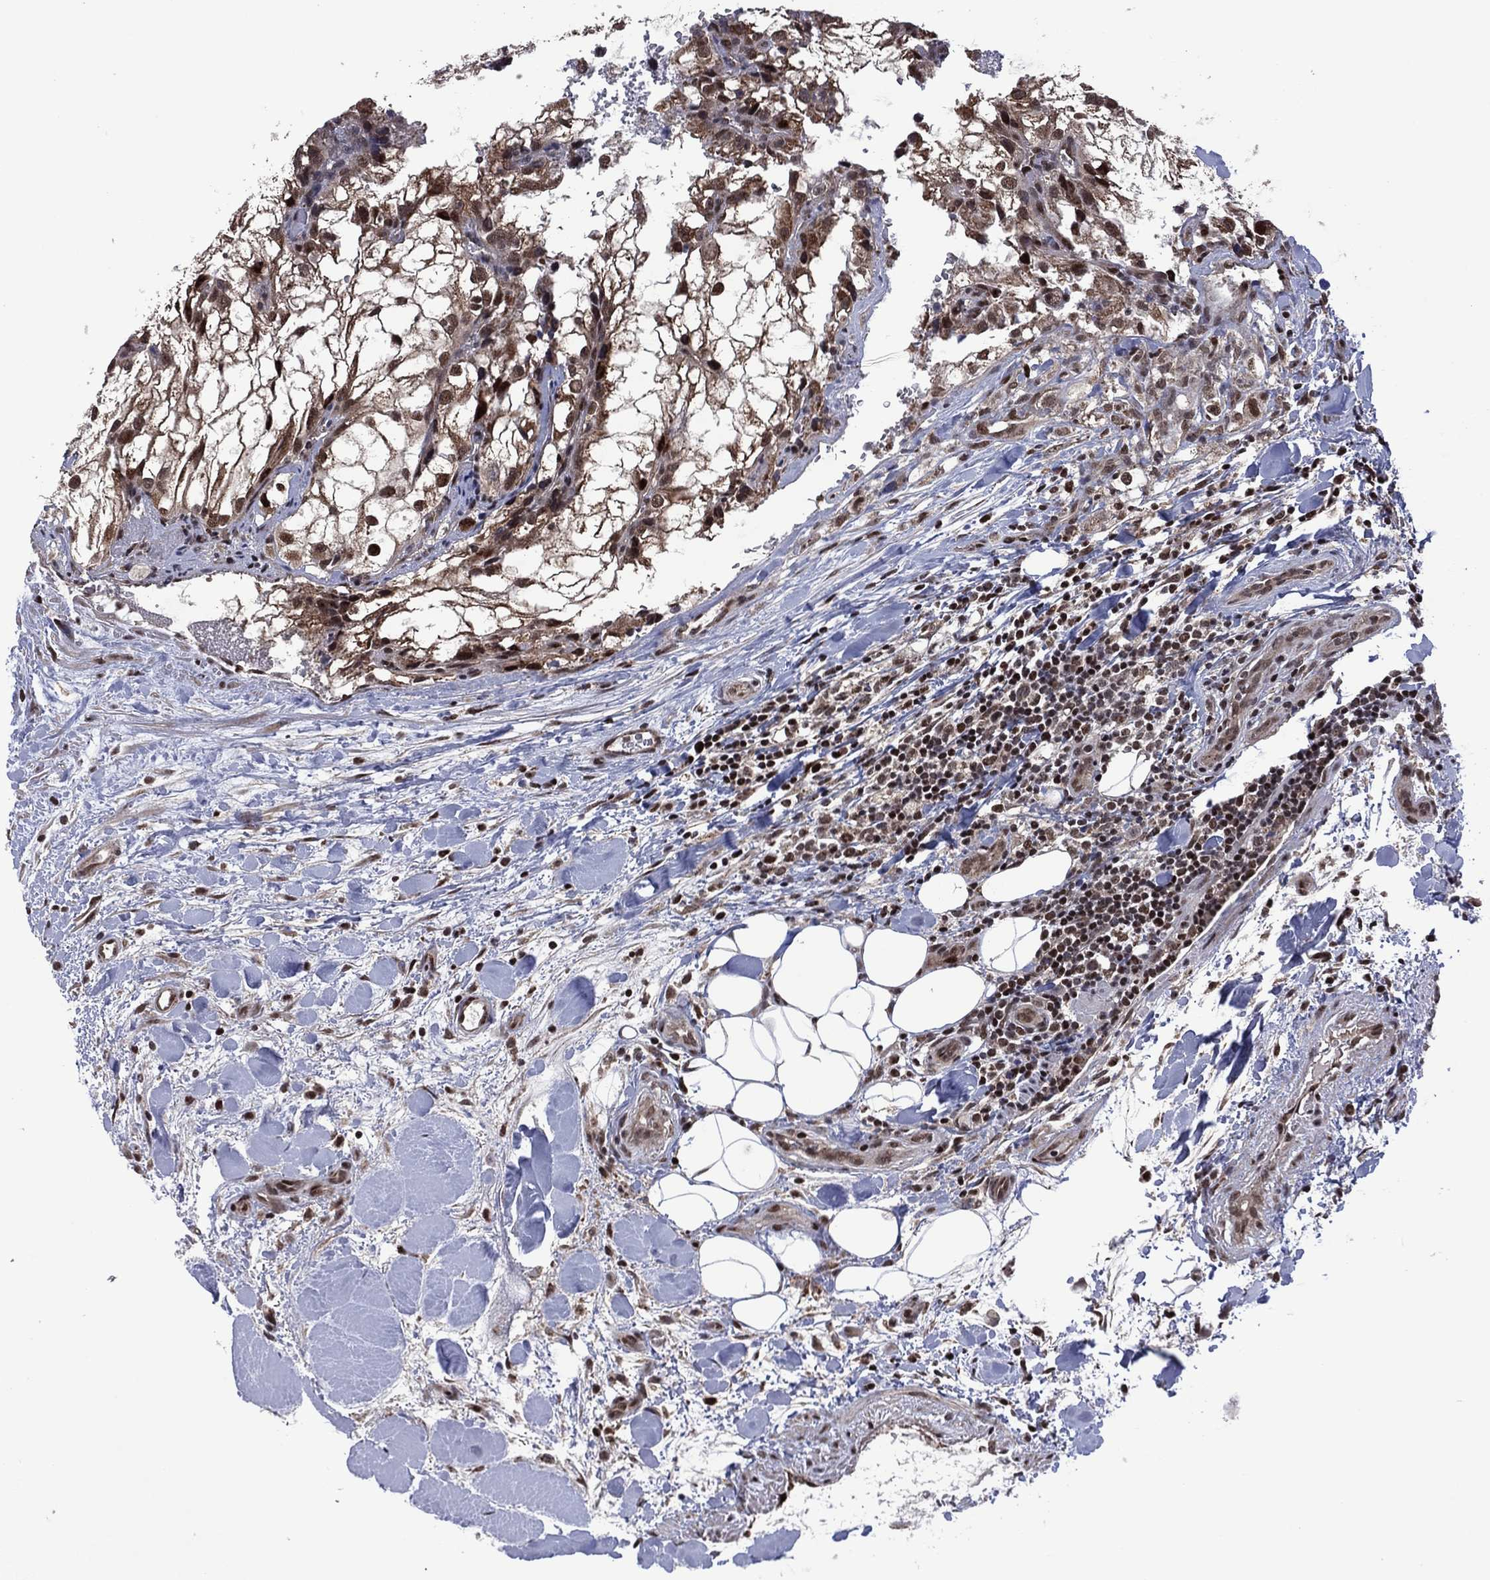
{"staining": {"intensity": "moderate", "quantity": "<25%", "location": "cytoplasmic/membranous,nuclear"}, "tissue": "renal cancer", "cell_type": "Tumor cells", "image_type": "cancer", "snomed": [{"axis": "morphology", "description": "Adenocarcinoma, NOS"}, {"axis": "topography", "description": "Kidney"}], "caption": "Approximately <25% of tumor cells in renal cancer (adenocarcinoma) exhibit moderate cytoplasmic/membranous and nuclear protein positivity as visualized by brown immunohistochemical staining.", "gene": "PIDD1", "patient": {"sex": "male", "age": 59}}